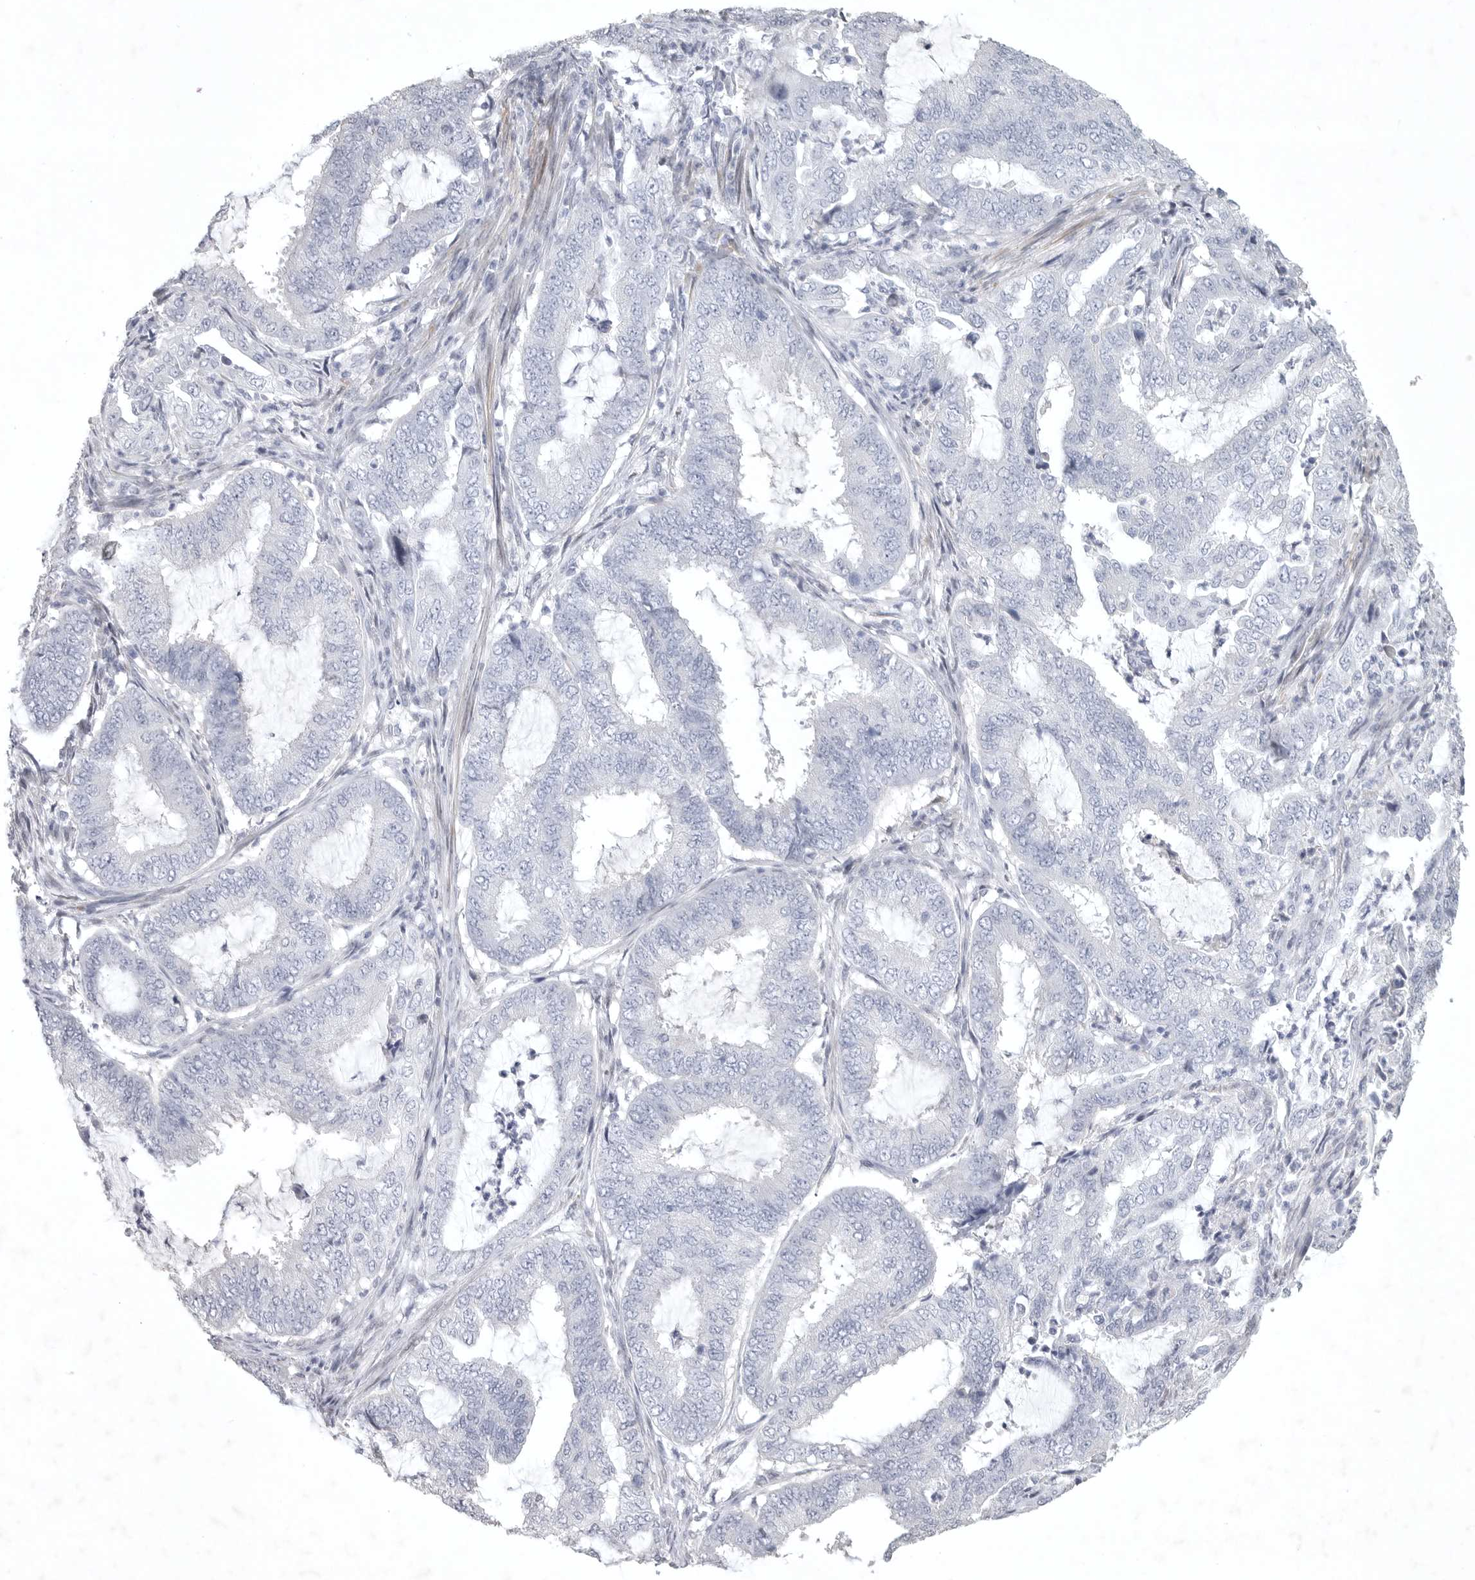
{"staining": {"intensity": "negative", "quantity": "none", "location": "none"}, "tissue": "endometrial cancer", "cell_type": "Tumor cells", "image_type": "cancer", "snomed": [{"axis": "morphology", "description": "Adenocarcinoma, NOS"}, {"axis": "topography", "description": "Endometrium"}], "caption": "The histopathology image shows no staining of tumor cells in endometrial cancer. Nuclei are stained in blue.", "gene": "TNR", "patient": {"sex": "female", "age": 51}}